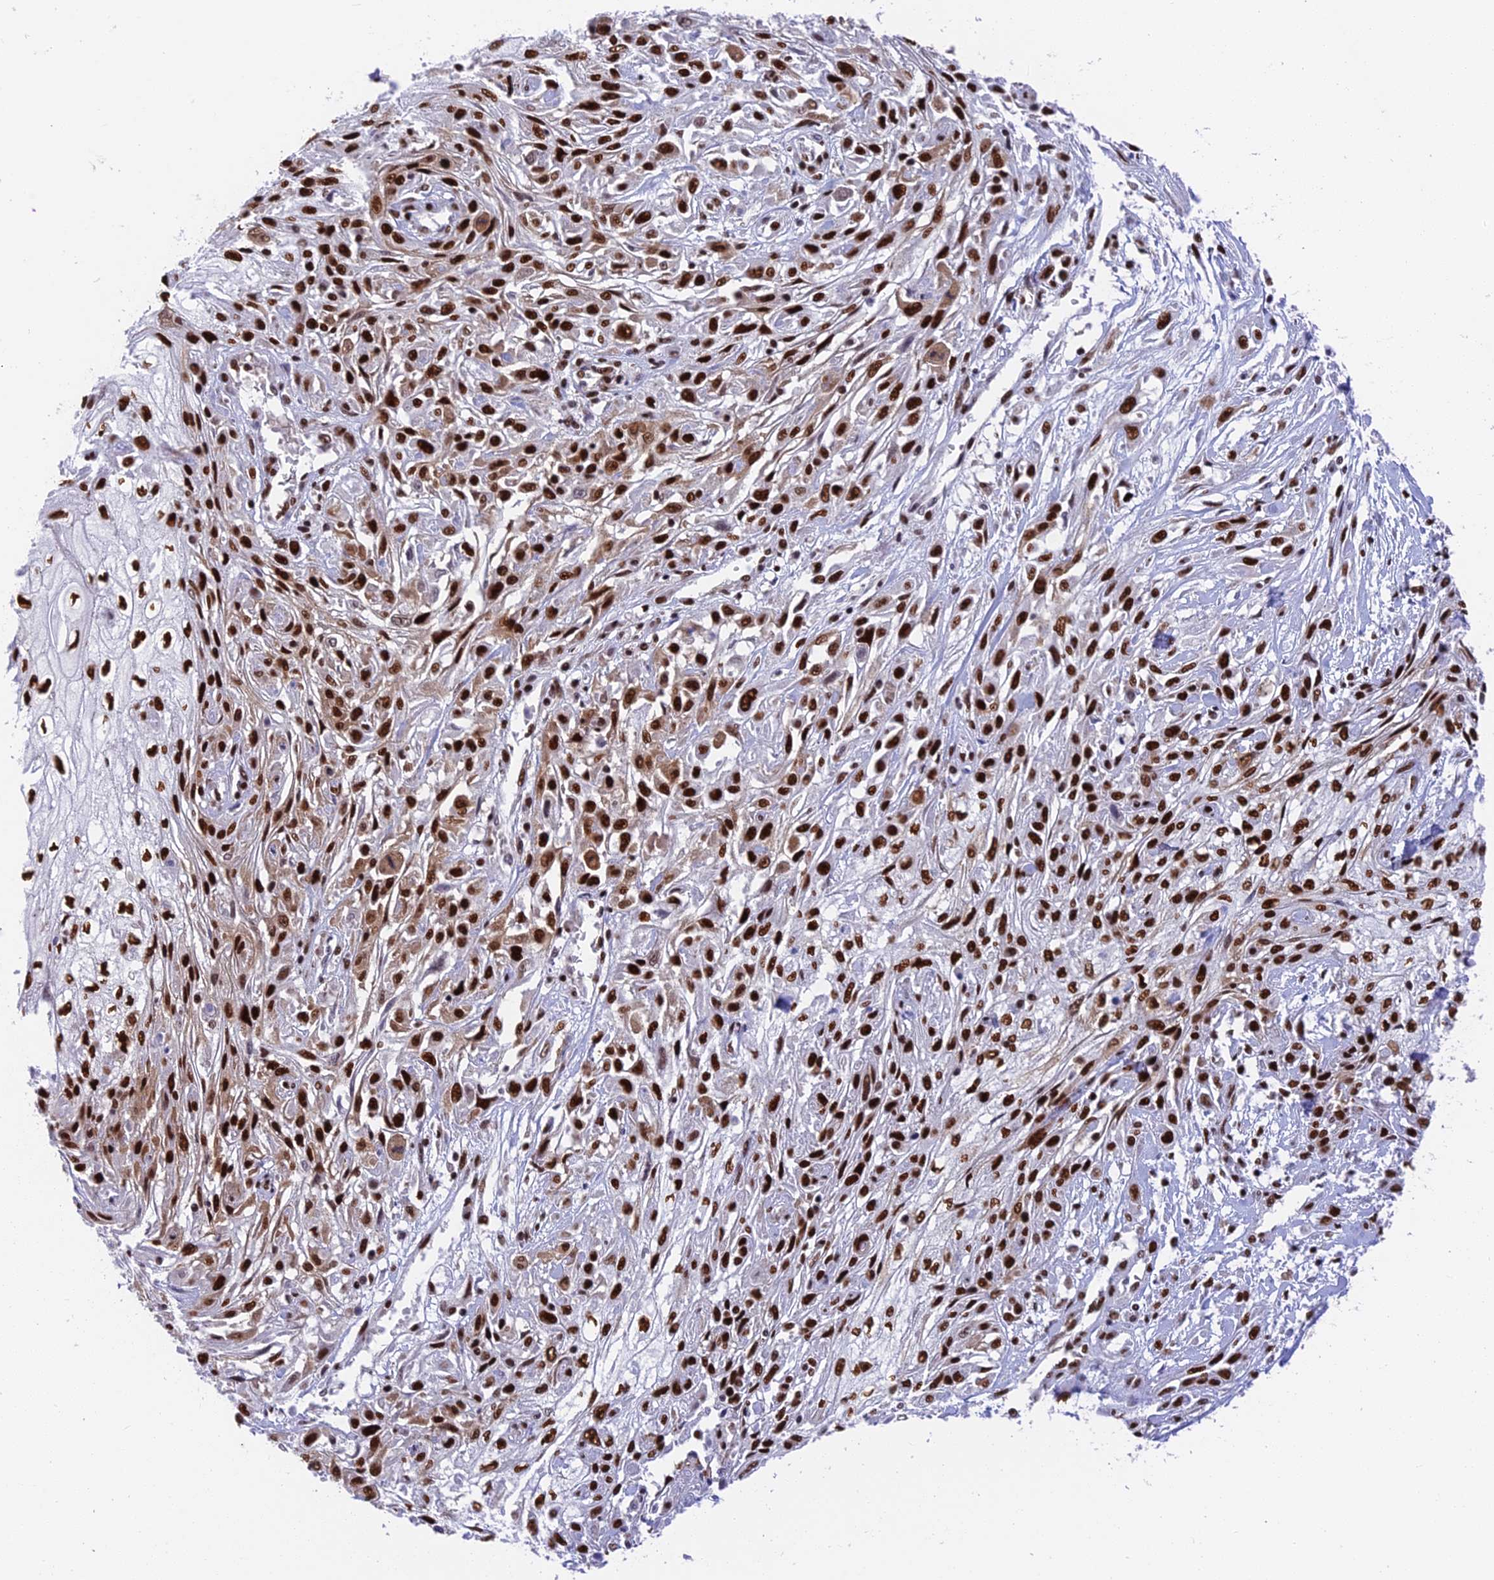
{"staining": {"intensity": "strong", "quantity": ">75%", "location": "nuclear"}, "tissue": "skin cancer", "cell_type": "Tumor cells", "image_type": "cancer", "snomed": [{"axis": "morphology", "description": "Squamous cell carcinoma, NOS"}, {"axis": "morphology", "description": "Squamous cell carcinoma, metastatic, NOS"}, {"axis": "topography", "description": "Skin"}, {"axis": "topography", "description": "Lymph node"}], "caption": "This histopathology image demonstrates IHC staining of skin cancer, with high strong nuclear expression in about >75% of tumor cells.", "gene": "EEF1AKMT3", "patient": {"sex": "male", "age": 75}}